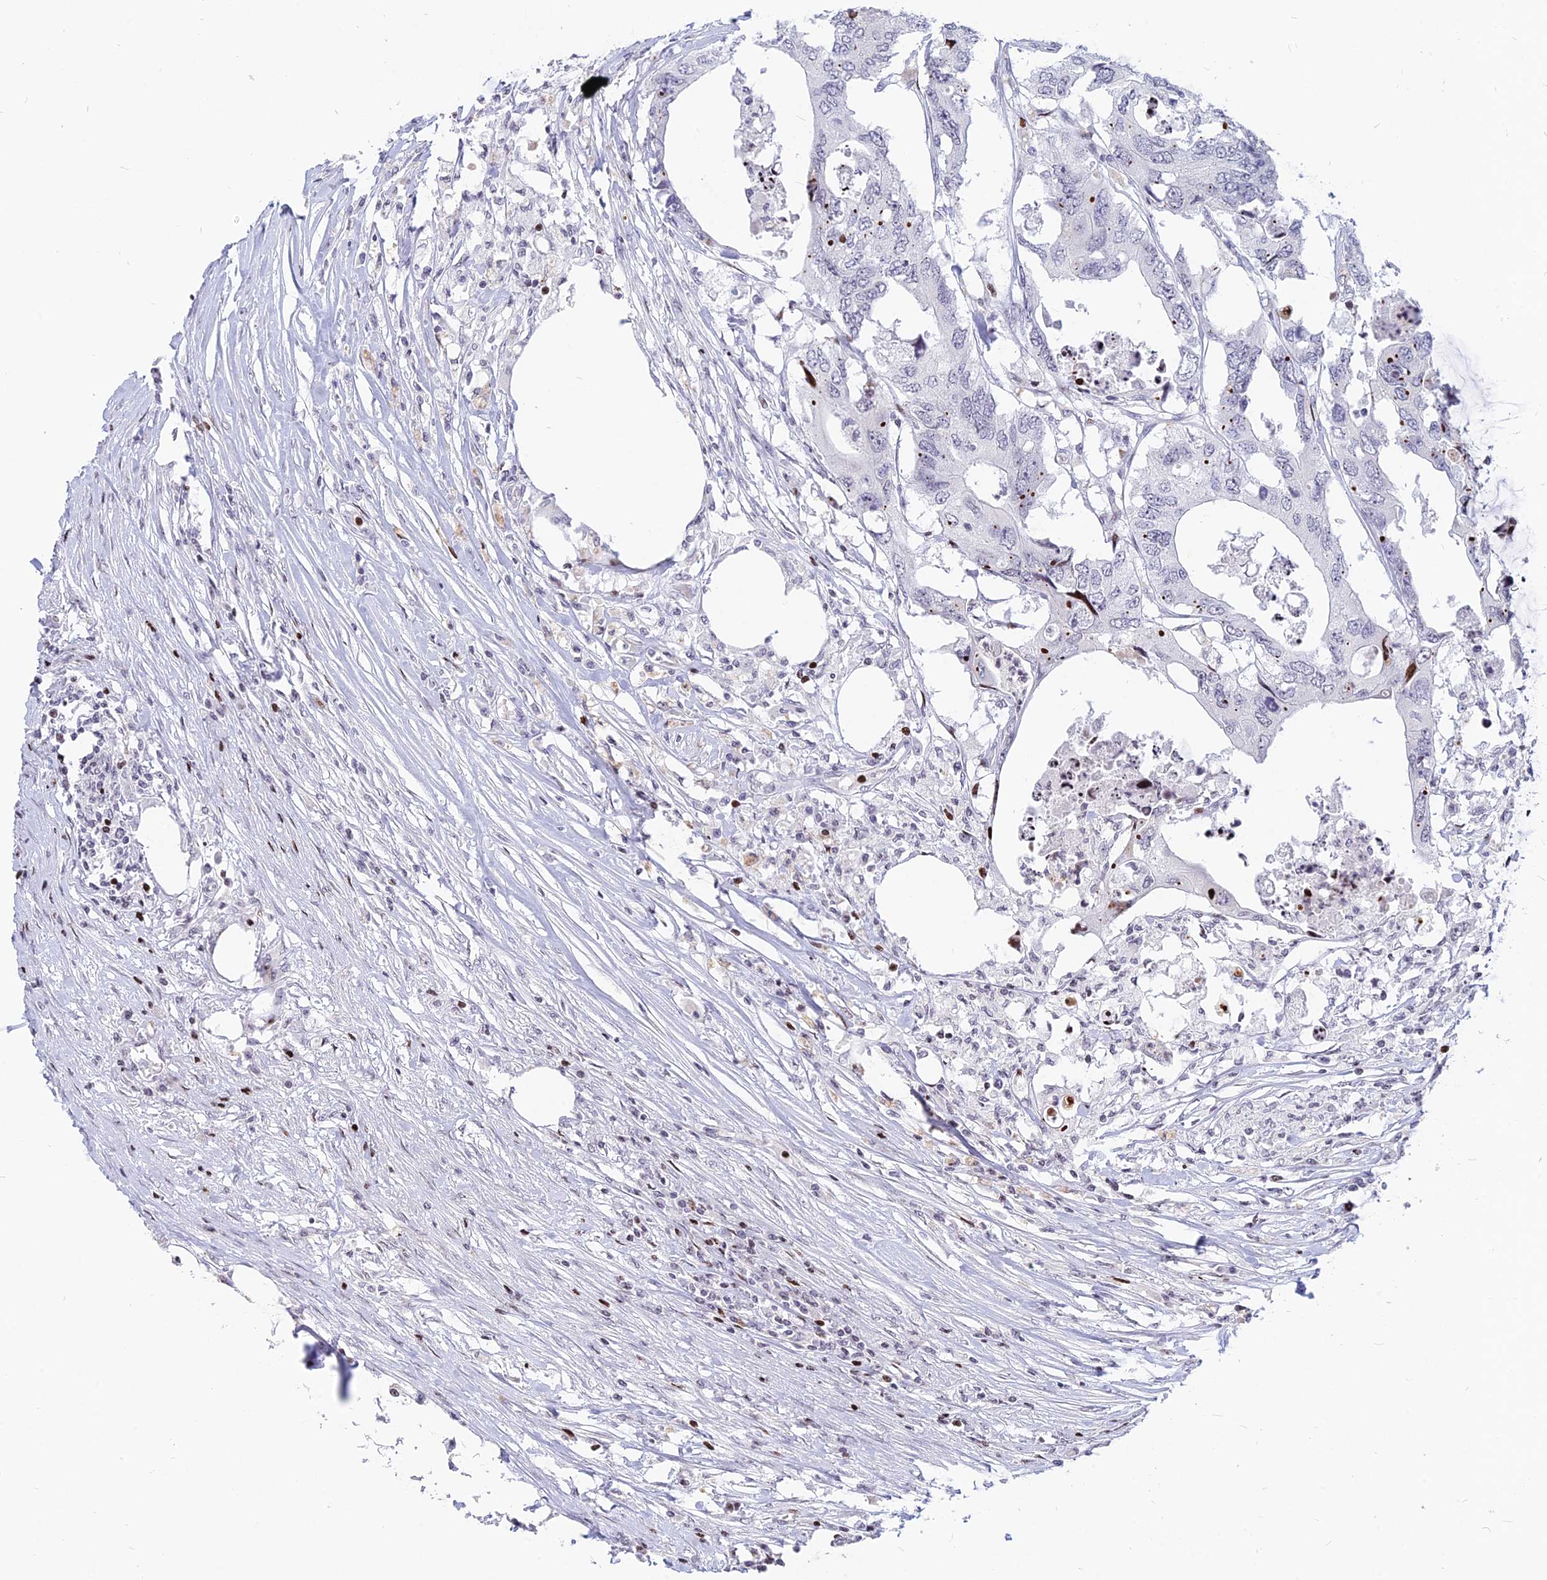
{"staining": {"intensity": "weak", "quantity": "<25%", "location": "nuclear"}, "tissue": "colorectal cancer", "cell_type": "Tumor cells", "image_type": "cancer", "snomed": [{"axis": "morphology", "description": "Adenocarcinoma, NOS"}, {"axis": "topography", "description": "Colon"}], "caption": "There is no significant positivity in tumor cells of colorectal cancer (adenocarcinoma). Nuclei are stained in blue.", "gene": "PRPS1", "patient": {"sex": "male", "age": 71}}